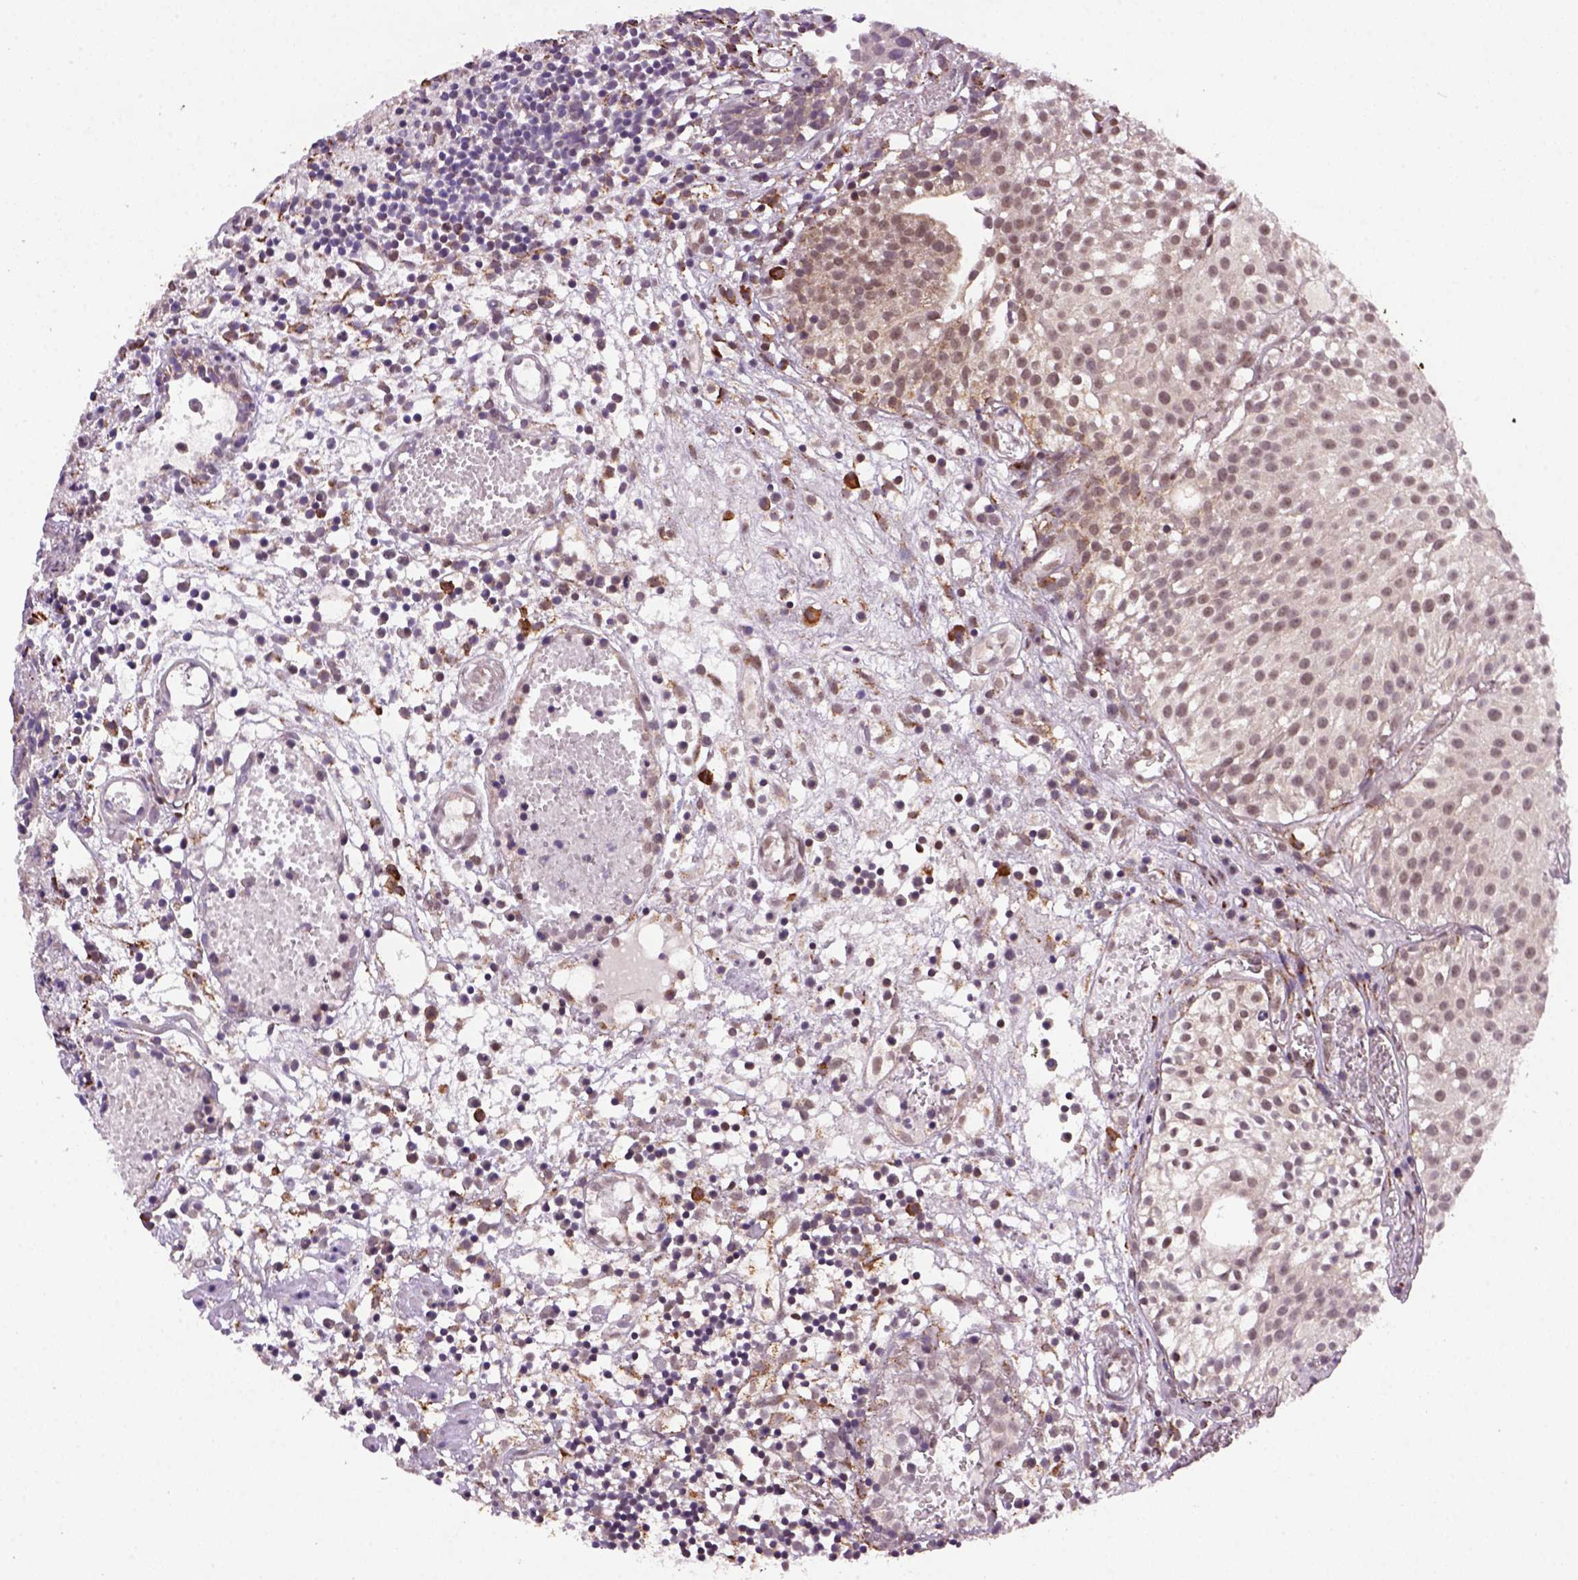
{"staining": {"intensity": "moderate", "quantity": ">75%", "location": "cytoplasmic/membranous,nuclear"}, "tissue": "urothelial cancer", "cell_type": "Tumor cells", "image_type": "cancer", "snomed": [{"axis": "morphology", "description": "Urothelial carcinoma, Low grade"}, {"axis": "topography", "description": "Urinary bladder"}], "caption": "The micrograph exhibits immunohistochemical staining of urothelial cancer. There is moderate cytoplasmic/membranous and nuclear staining is appreciated in about >75% of tumor cells.", "gene": "FZD7", "patient": {"sex": "male", "age": 79}}